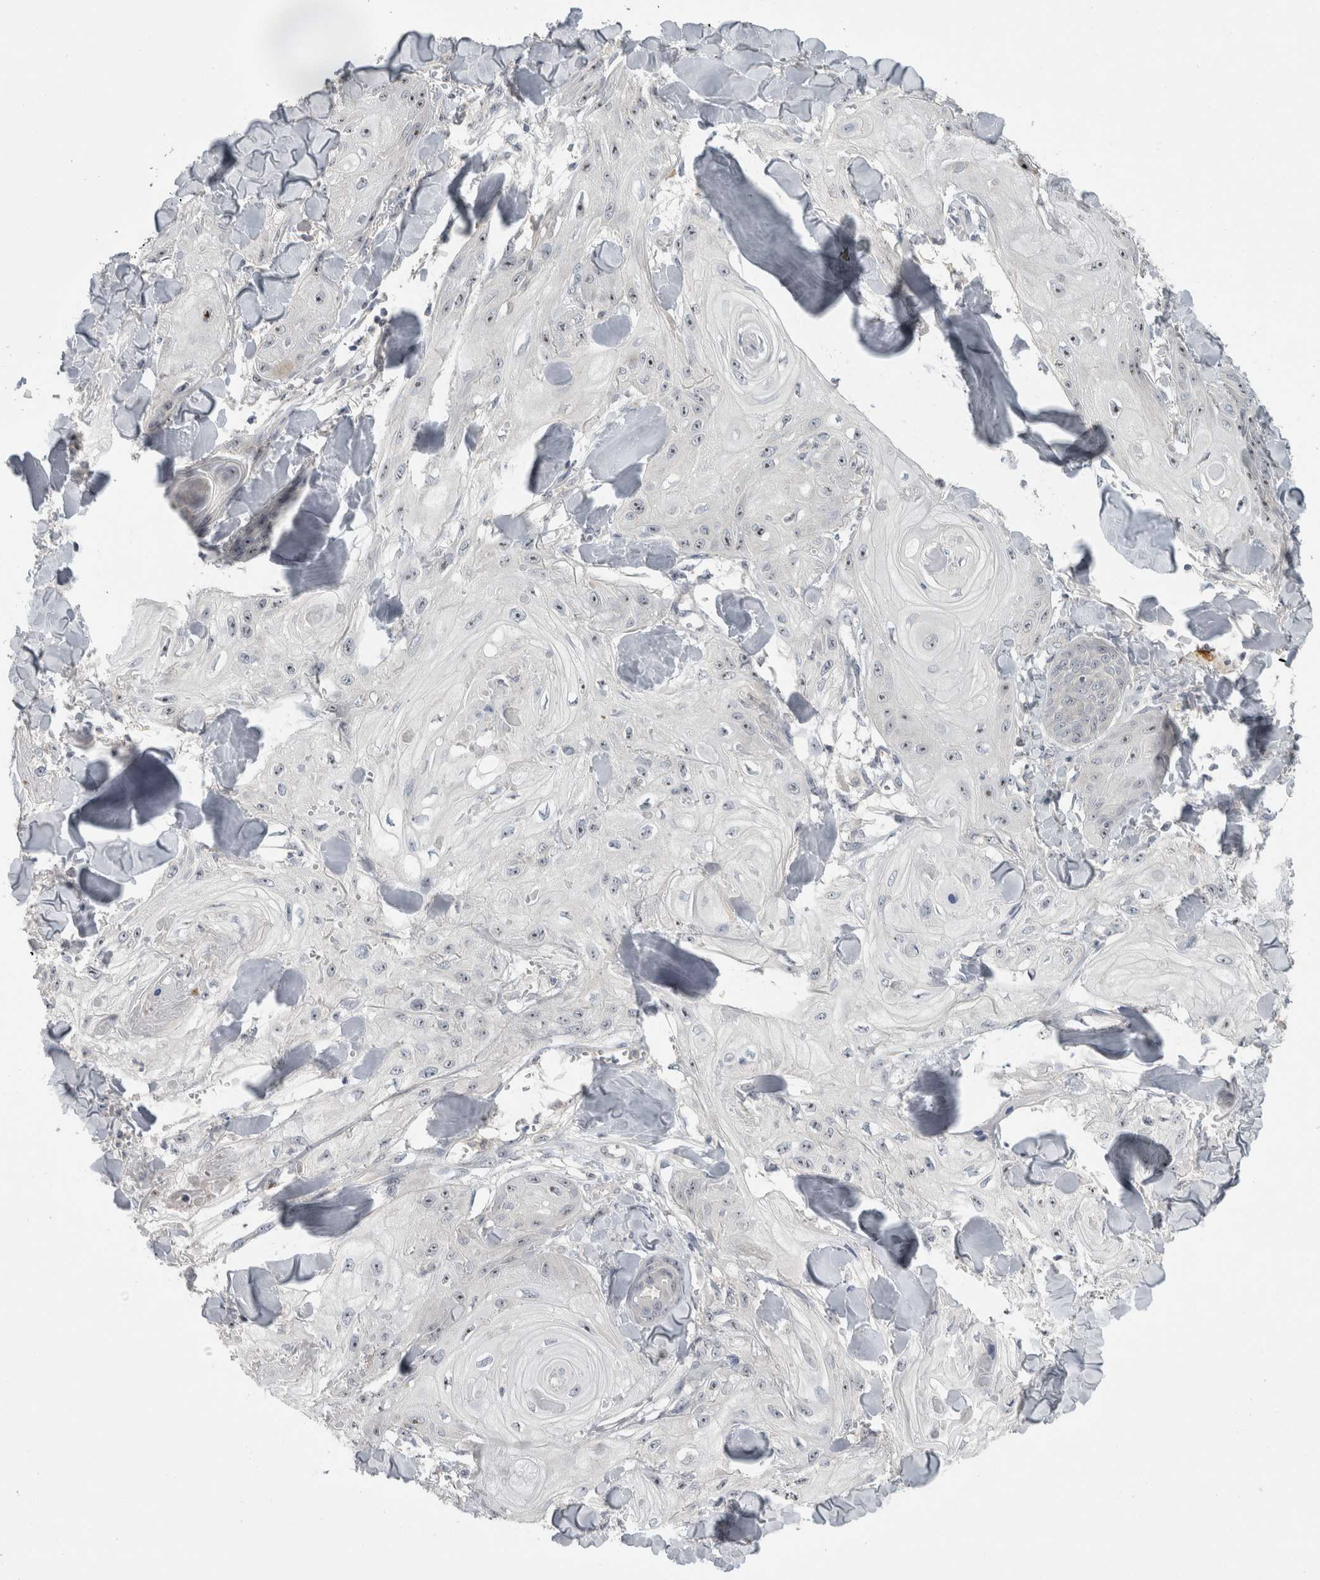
{"staining": {"intensity": "weak", "quantity": "<25%", "location": "nuclear"}, "tissue": "skin cancer", "cell_type": "Tumor cells", "image_type": "cancer", "snomed": [{"axis": "morphology", "description": "Squamous cell carcinoma, NOS"}, {"axis": "topography", "description": "Skin"}], "caption": "Tumor cells show no significant protein expression in skin cancer (squamous cell carcinoma). (Immunohistochemistry, brightfield microscopy, high magnification).", "gene": "RBM28", "patient": {"sex": "male", "age": 74}}